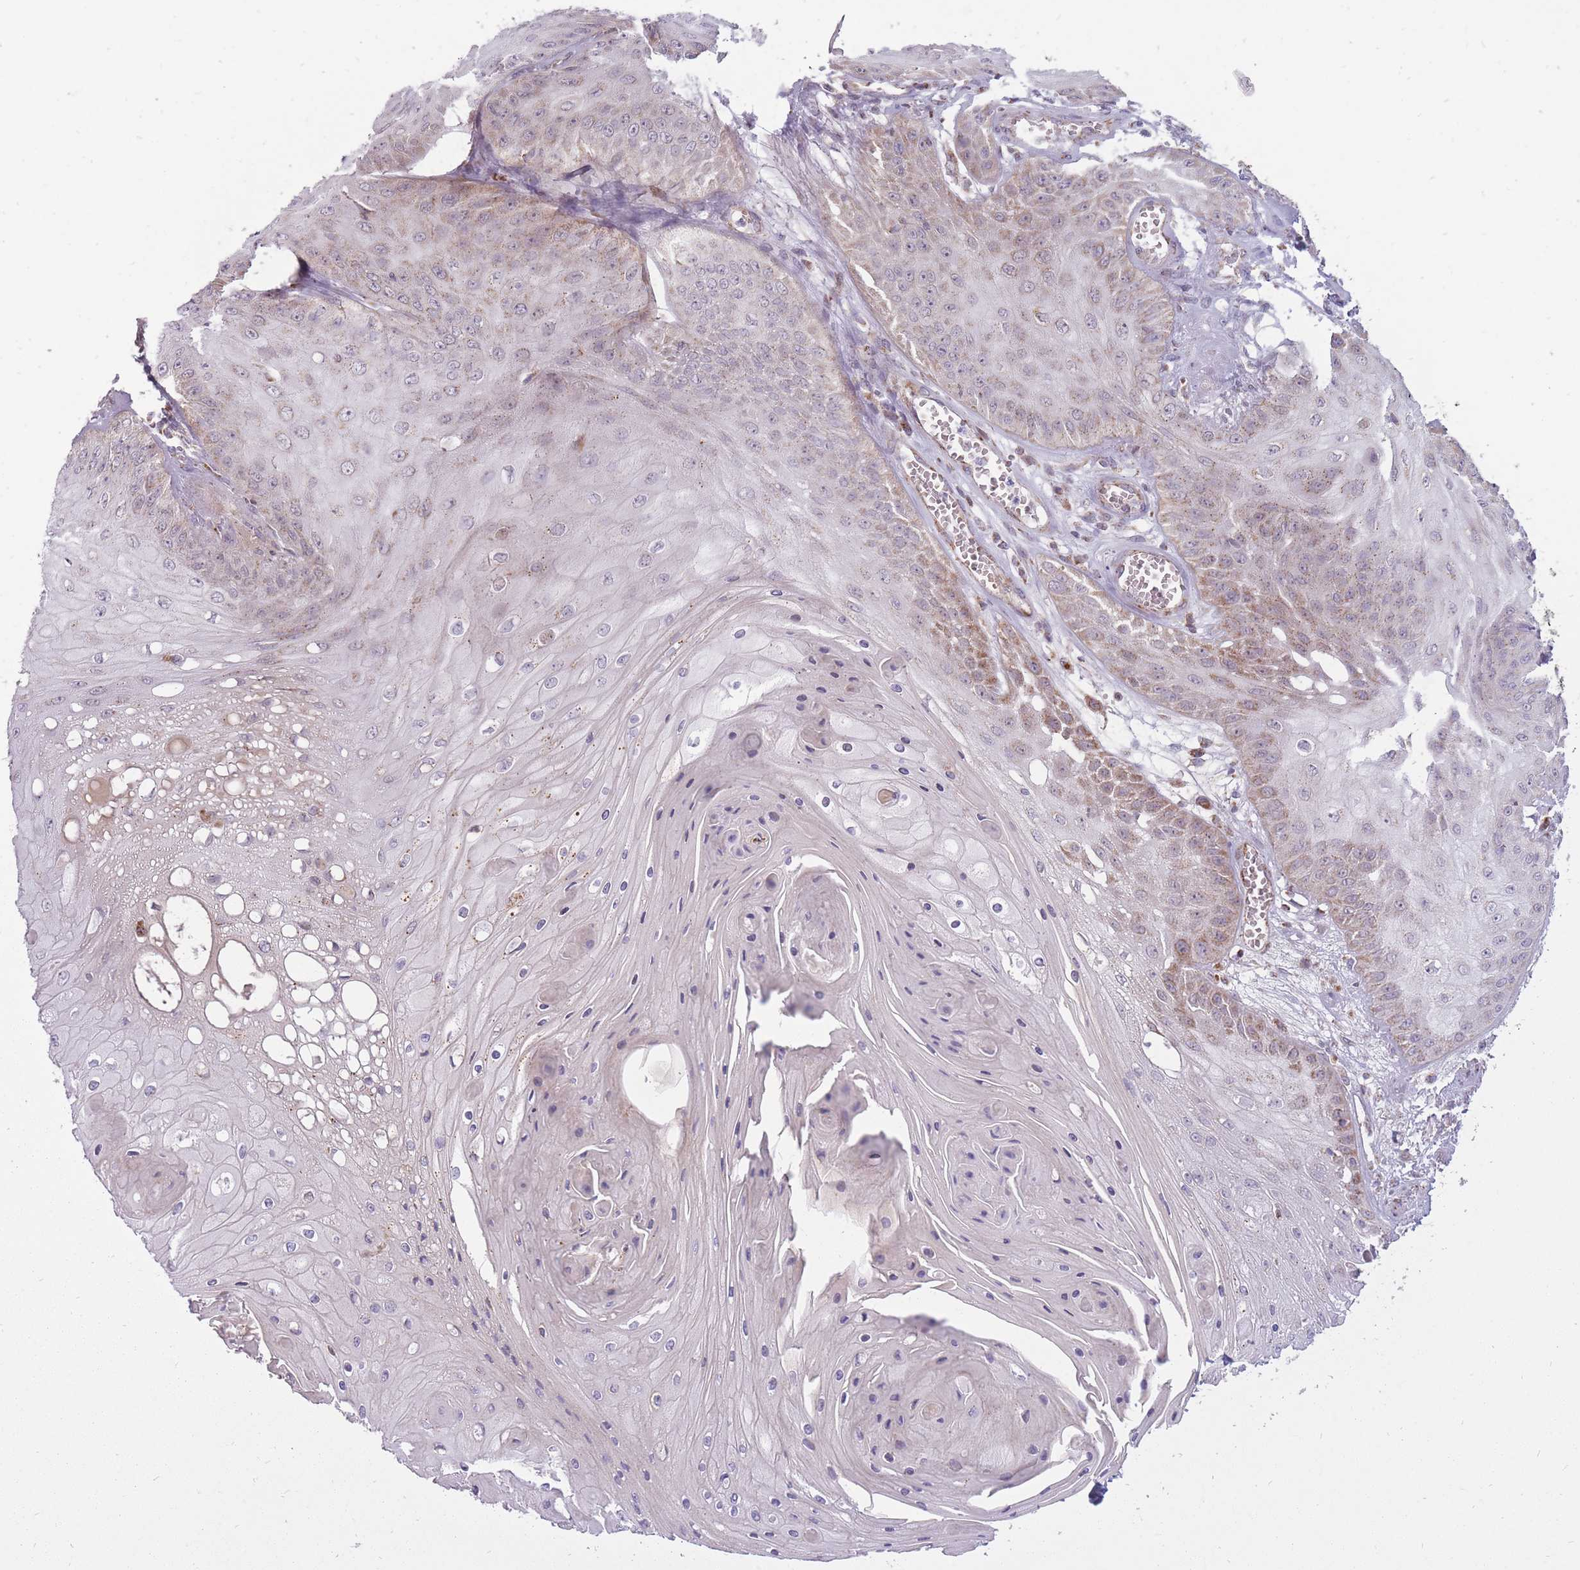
{"staining": {"intensity": "weak", "quantity": "25%-75%", "location": "cytoplasmic/membranous"}, "tissue": "skin cancer", "cell_type": "Tumor cells", "image_type": "cancer", "snomed": [{"axis": "morphology", "description": "Squamous cell carcinoma, NOS"}, {"axis": "topography", "description": "Skin"}], "caption": "Skin squamous cell carcinoma tissue reveals weak cytoplasmic/membranous expression in approximately 25%-75% of tumor cells", "gene": "LIN7C", "patient": {"sex": "male", "age": 70}}